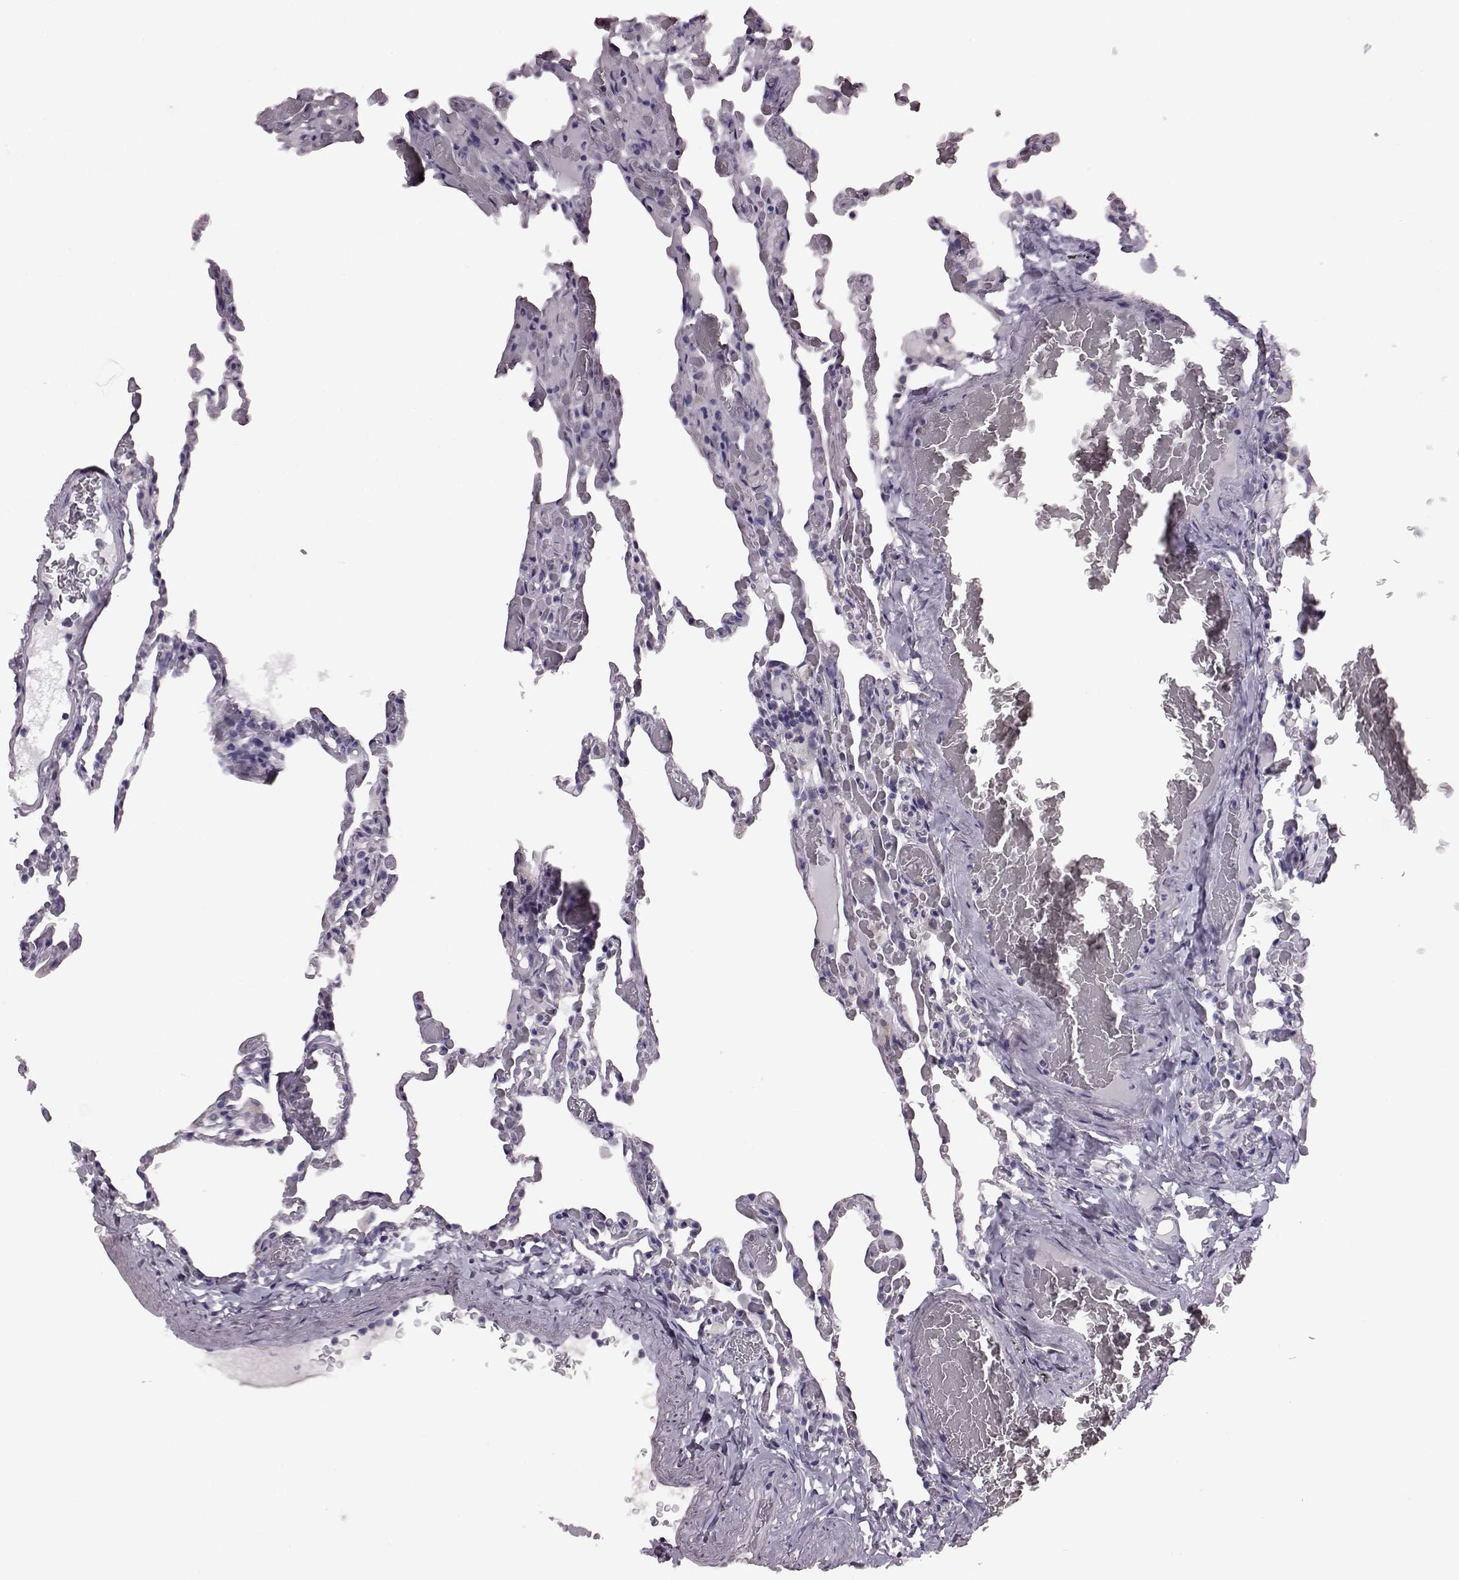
{"staining": {"intensity": "negative", "quantity": "none", "location": "none"}, "tissue": "lung", "cell_type": "Alveolar cells", "image_type": "normal", "snomed": [{"axis": "morphology", "description": "Normal tissue, NOS"}, {"axis": "topography", "description": "Lung"}], "caption": "A high-resolution photomicrograph shows immunohistochemistry (IHC) staining of normal lung, which demonstrates no significant positivity in alveolar cells. (DAB immunohistochemistry (IHC) visualized using brightfield microscopy, high magnification).", "gene": "RIMS2", "patient": {"sex": "female", "age": 43}}